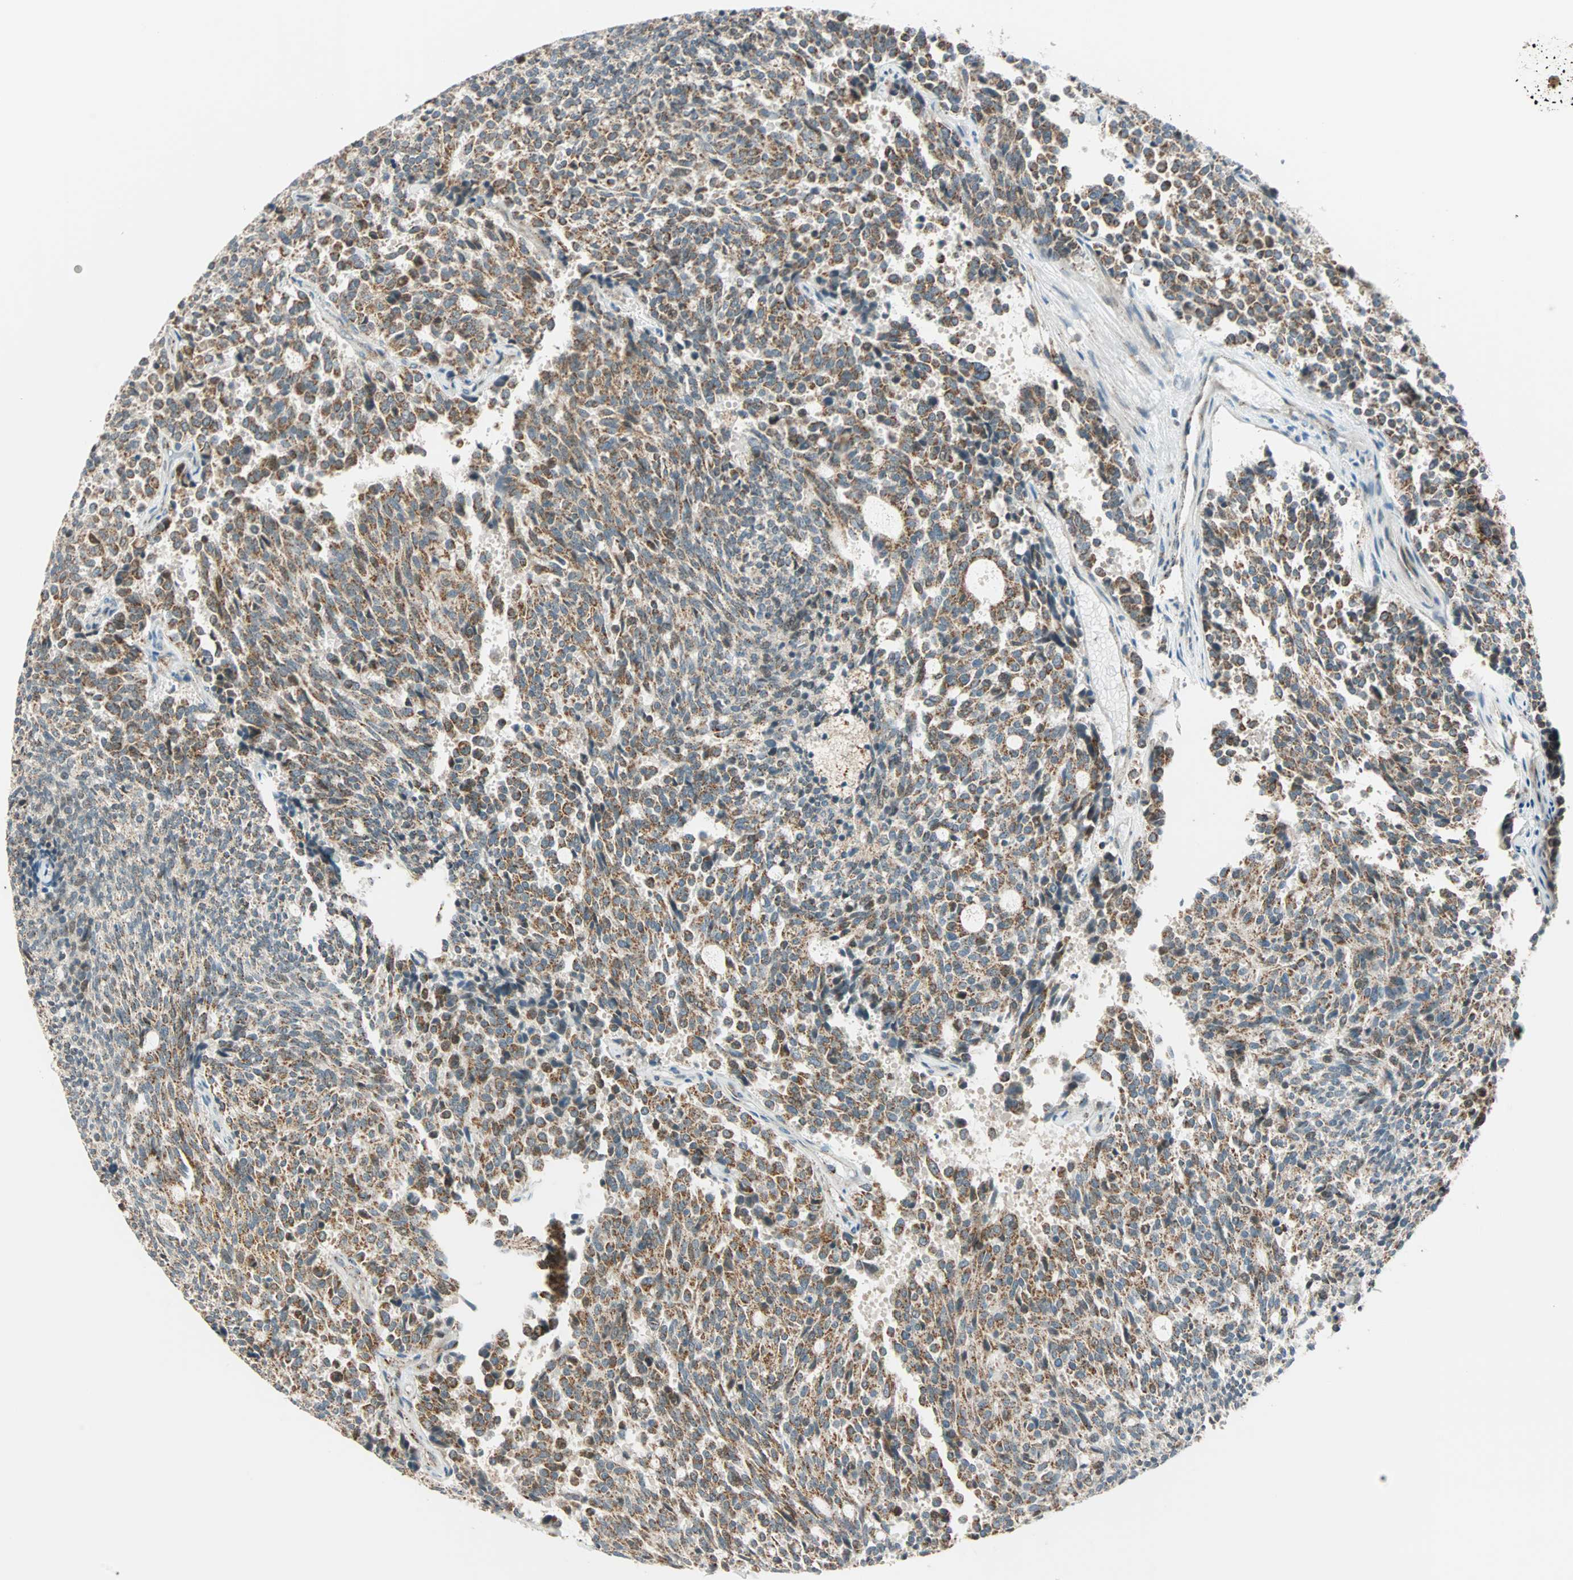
{"staining": {"intensity": "weak", "quantity": ">75%", "location": "cytoplasmic/membranous"}, "tissue": "carcinoid", "cell_type": "Tumor cells", "image_type": "cancer", "snomed": [{"axis": "morphology", "description": "Carcinoid, malignant, NOS"}, {"axis": "topography", "description": "Pancreas"}], "caption": "A photomicrograph of carcinoid stained for a protein displays weak cytoplasmic/membranous brown staining in tumor cells. (IHC, brightfield microscopy, high magnification).", "gene": "SPRY4", "patient": {"sex": "female", "age": 54}}